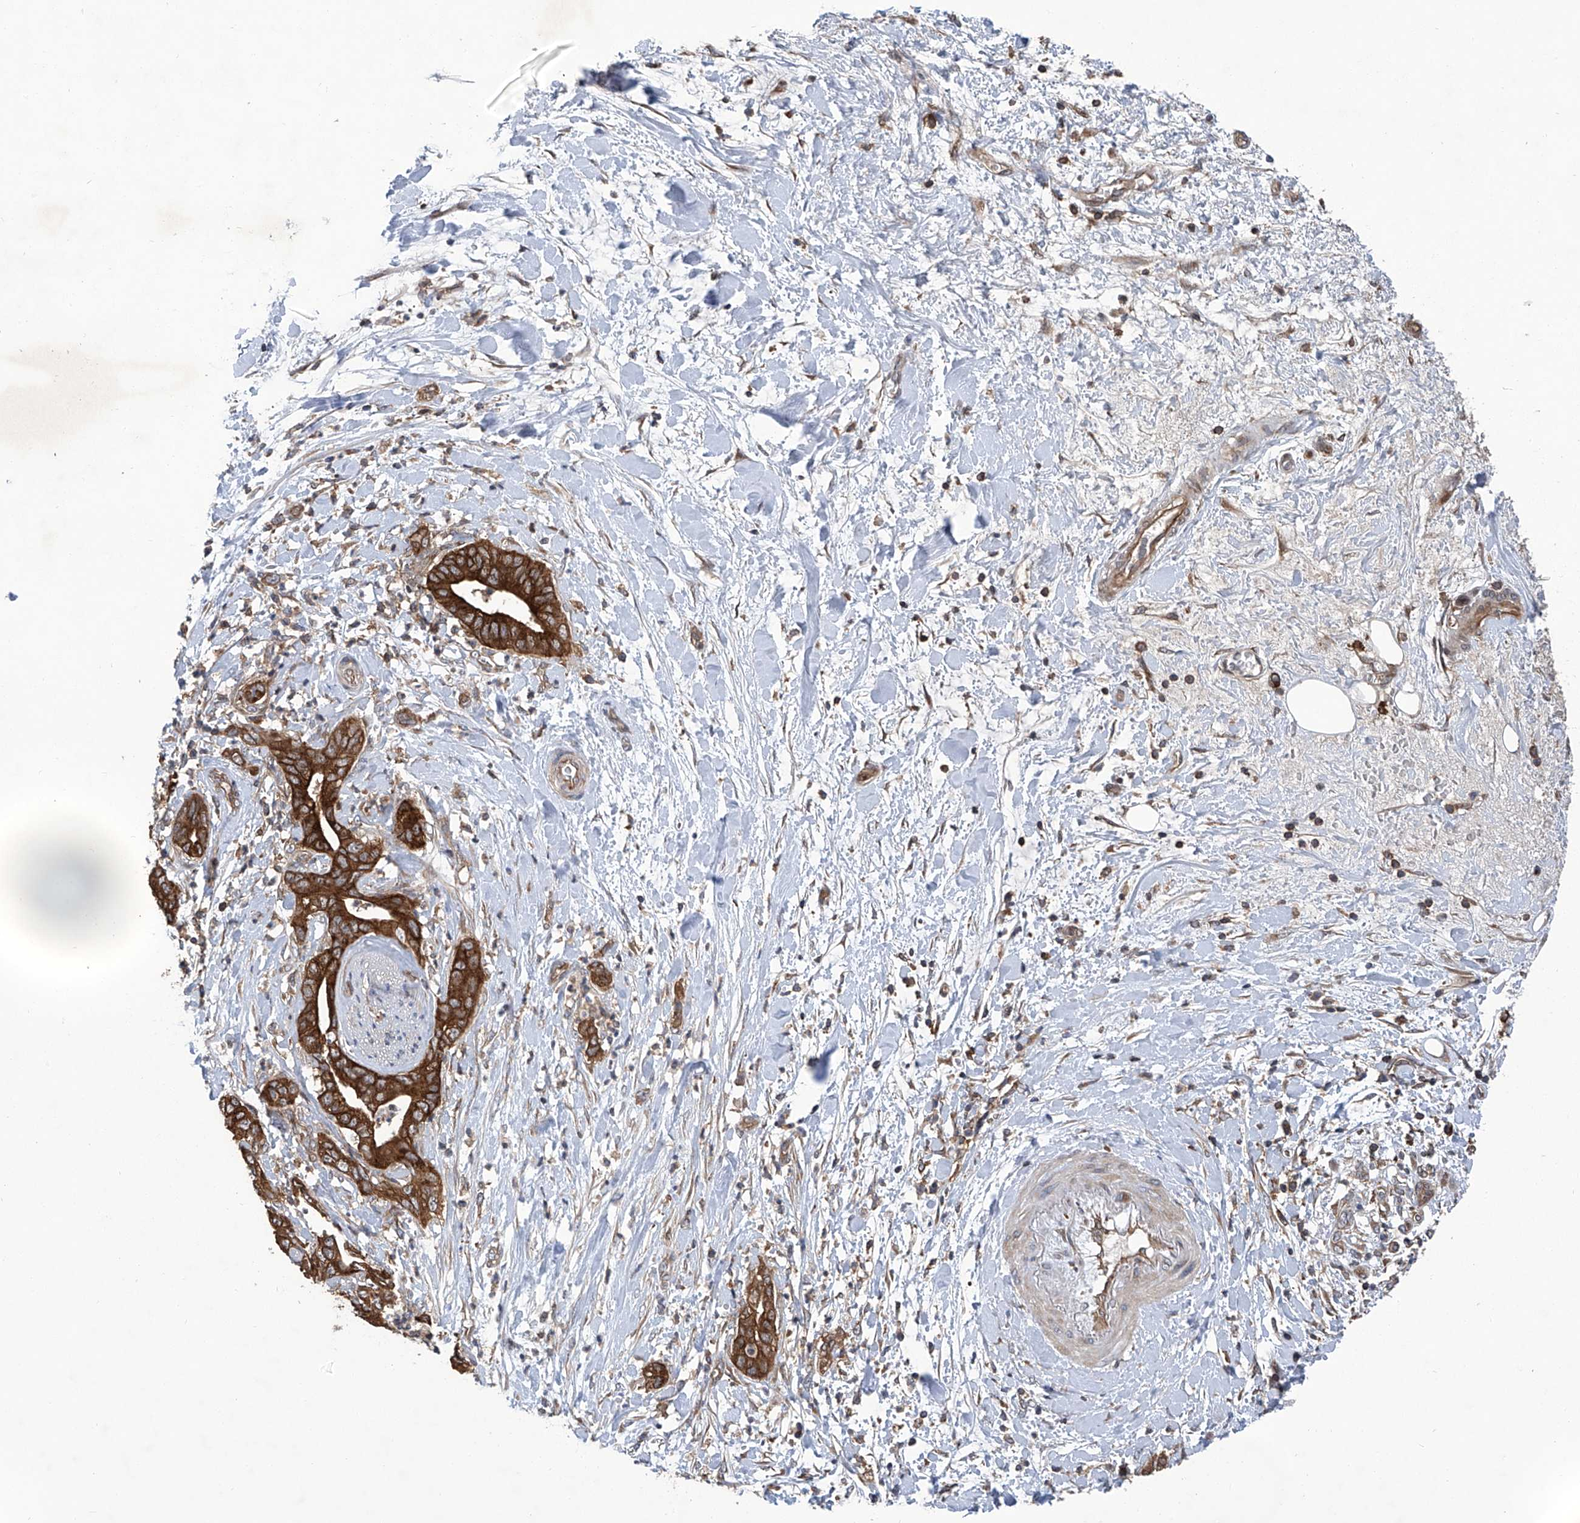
{"staining": {"intensity": "strong", "quantity": ">75%", "location": "cytoplasmic/membranous"}, "tissue": "pancreatic cancer", "cell_type": "Tumor cells", "image_type": "cancer", "snomed": [{"axis": "morphology", "description": "Adenocarcinoma, NOS"}, {"axis": "topography", "description": "Pancreas"}], "caption": "Immunohistochemical staining of pancreatic cancer reveals strong cytoplasmic/membranous protein positivity in about >75% of tumor cells.", "gene": "SMAP1", "patient": {"sex": "female", "age": 78}}